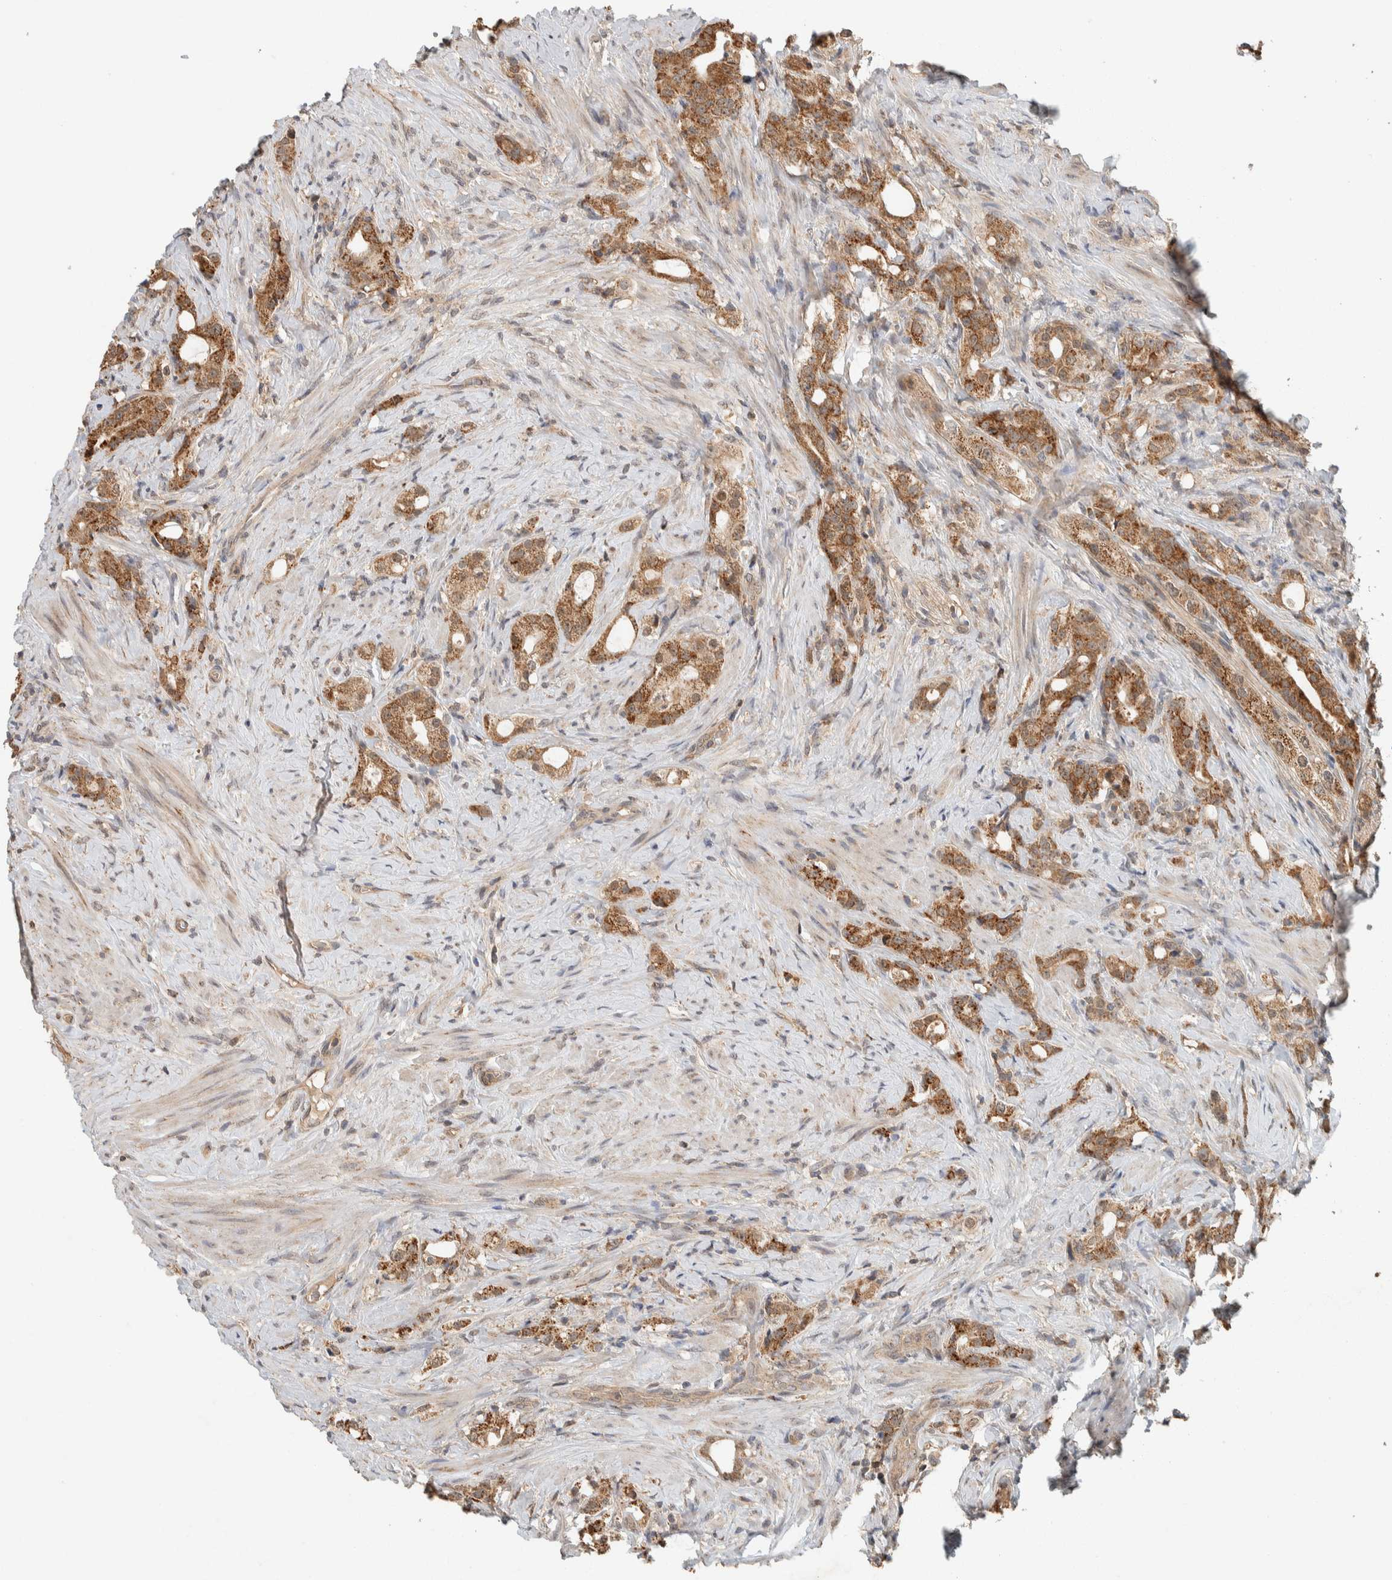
{"staining": {"intensity": "moderate", "quantity": ">75%", "location": "cytoplasmic/membranous"}, "tissue": "prostate cancer", "cell_type": "Tumor cells", "image_type": "cancer", "snomed": [{"axis": "morphology", "description": "Adenocarcinoma, High grade"}, {"axis": "topography", "description": "Prostate"}], "caption": "Adenocarcinoma (high-grade) (prostate) stained with DAB immunohistochemistry shows medium levels of moderate cytoplasmic/membranous expression in approximately >75% of tumor cells.", "gene": "ZNF567", "patient": {"sex": "male", "age": 63}}